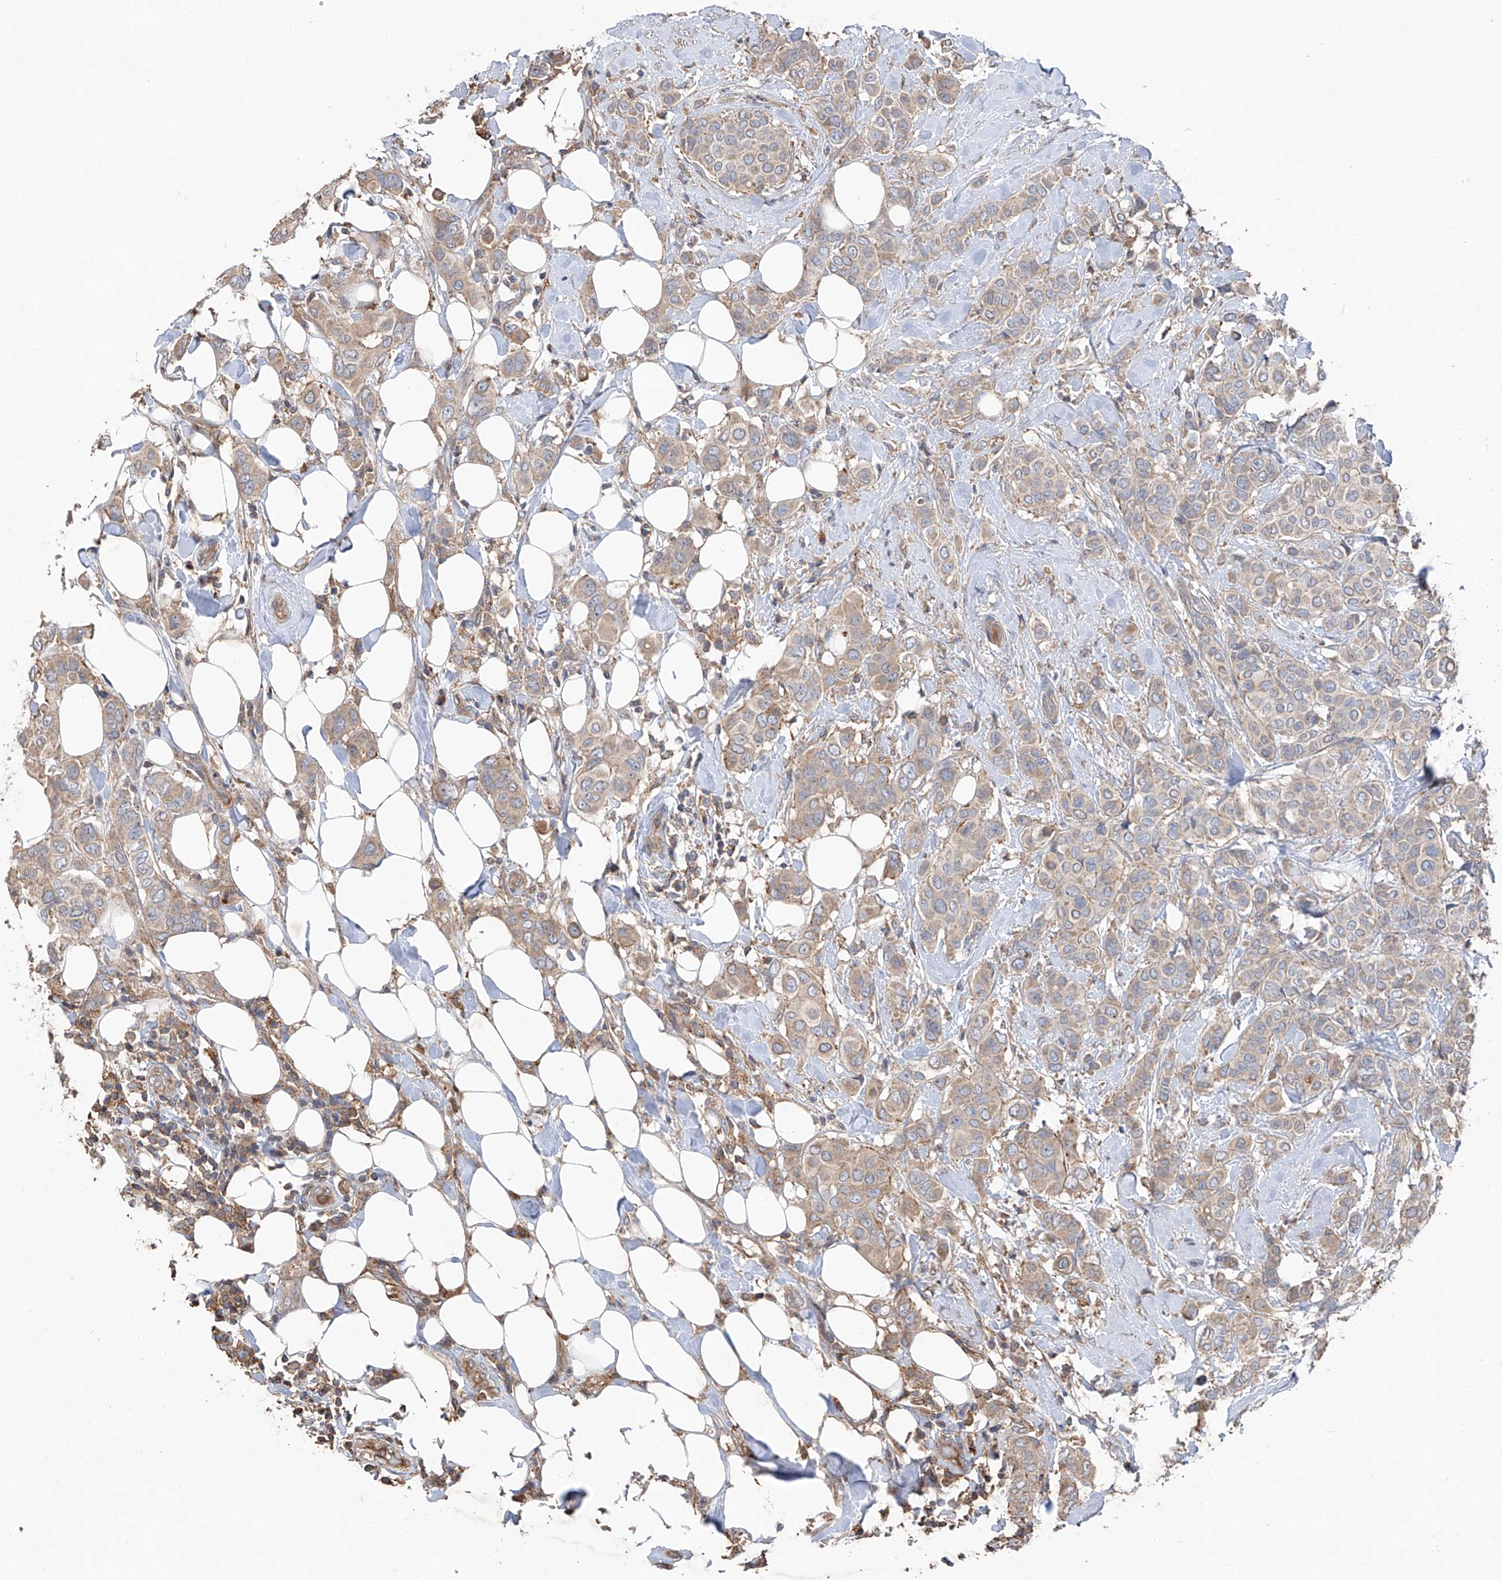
{"staining": {"intensity": "weak", "quantity": ">75%", "location": "cytoplasmic/membranous"}, "tissue": "breast cancer", "cell_type": "Tumor cells", "image_type": "cancer", "snomed": [{"axis": "morphology", "description": "Lobular carcinoma"}, {"axis": "topography", "description": "Breast"}], "caption": "Tumor cells show low levels of weak cytoplasmic/membranous staining in about >75% of cells in human lobular carcinoma (breast).", "gene": "EDN1", "patient": {"sex": "female", "age": 51}}